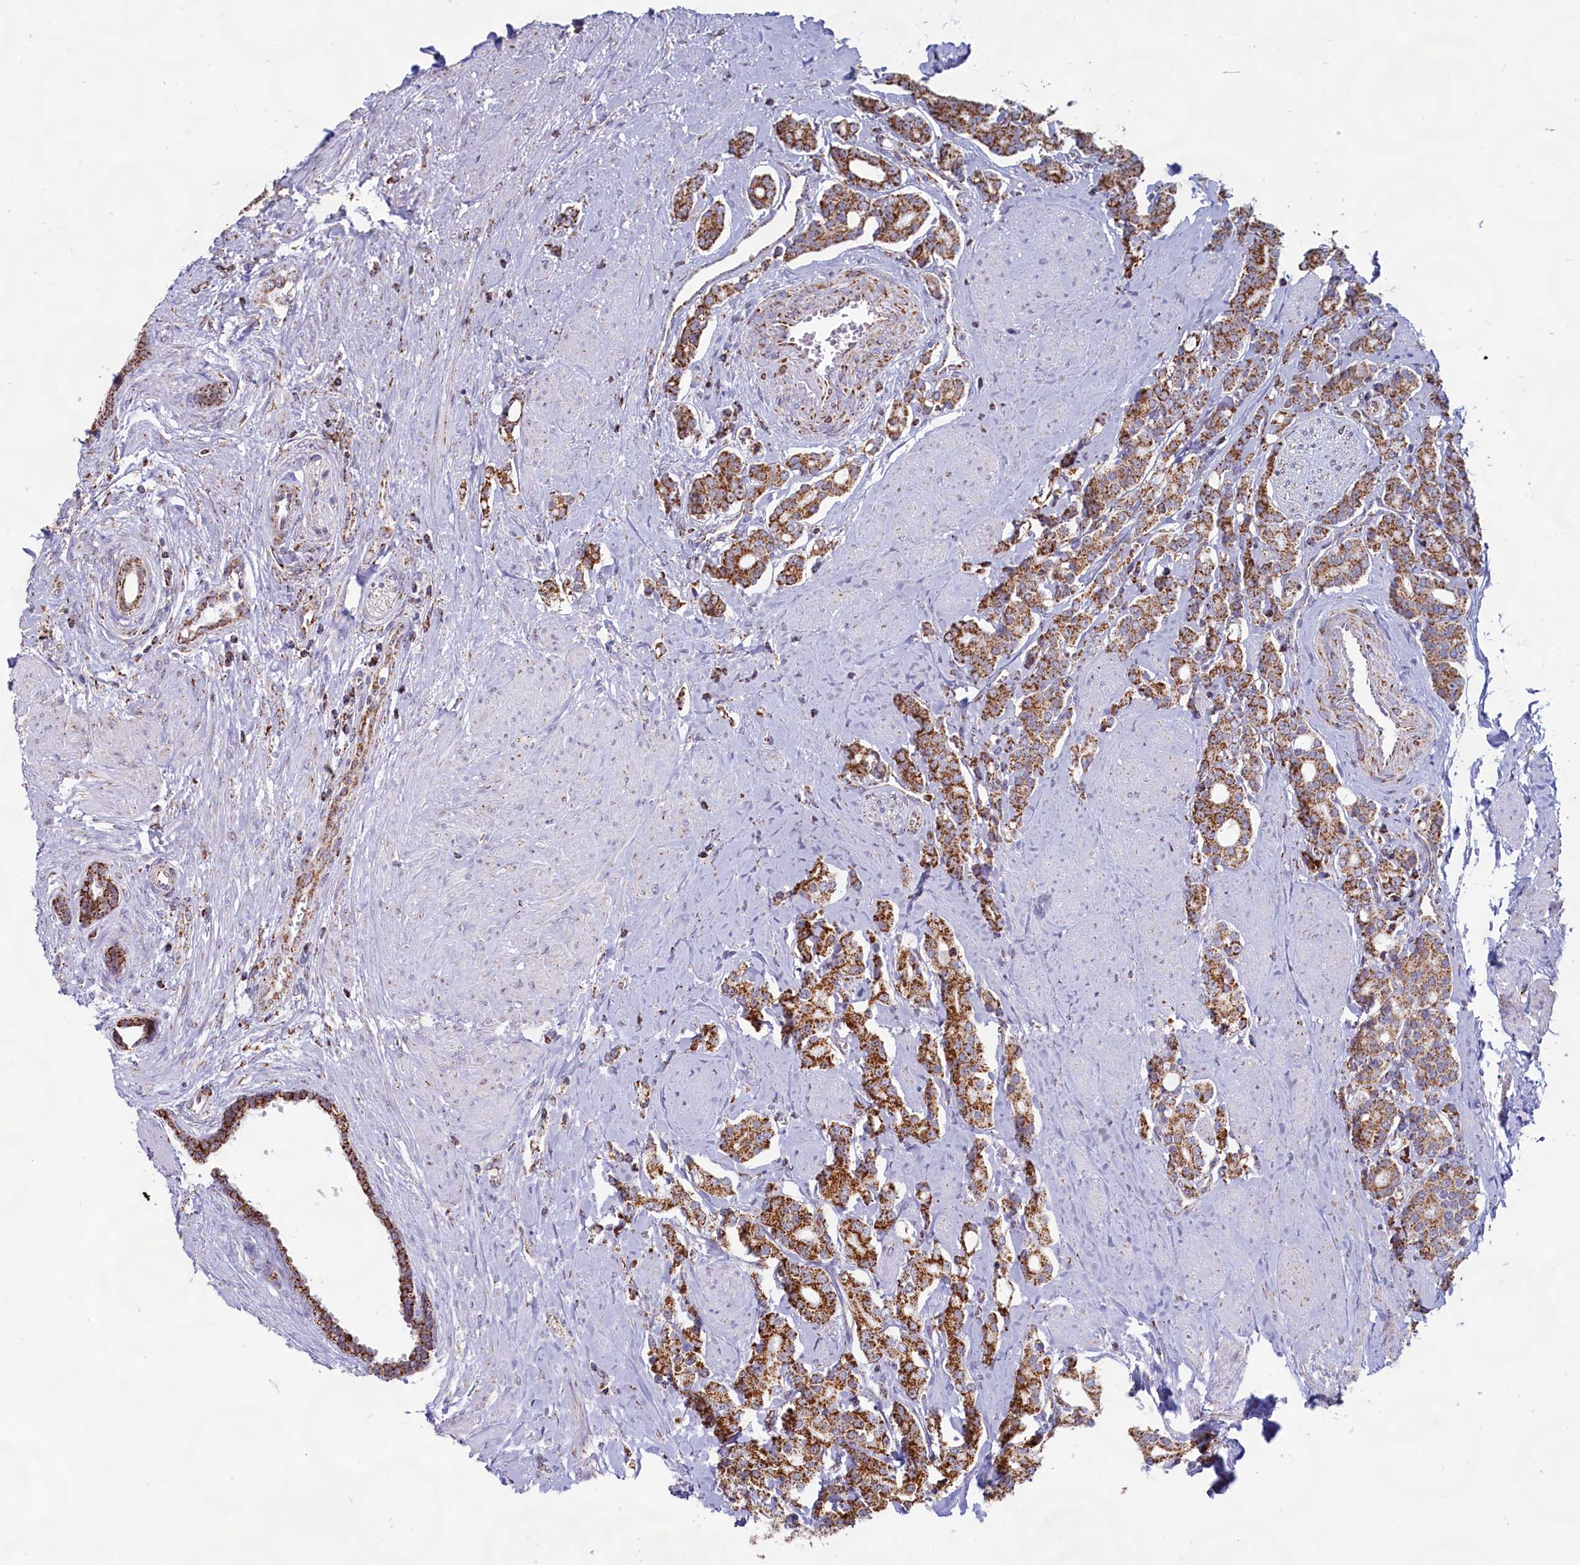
{"staining": {"intensity": "strong", "quantity": ">75%", "location": "cytoplasmic/membranous"}, "tissue": "prostate cancer", "cell_type": "Tumor cells", "image_type": "cancer", "snomed": [{"axis": "morphology", "description": "Adenocarcinoma, High grade"}, {"axis": "topography", "description": "Prostate"}], "caption": "Immunohistochemistry micrograph of neoplastic tissue: high-grade adenocarcinoma (prostate) stained using immunohistochemistry demonstrates high levels of strong protein expression localized specifically in the cytoplasmic/membranous of tumor cells, appearing as a cytoplasmic/membranous brown color.", "gene": "C1D", "patient": {"sex": "male", "age": 62}}